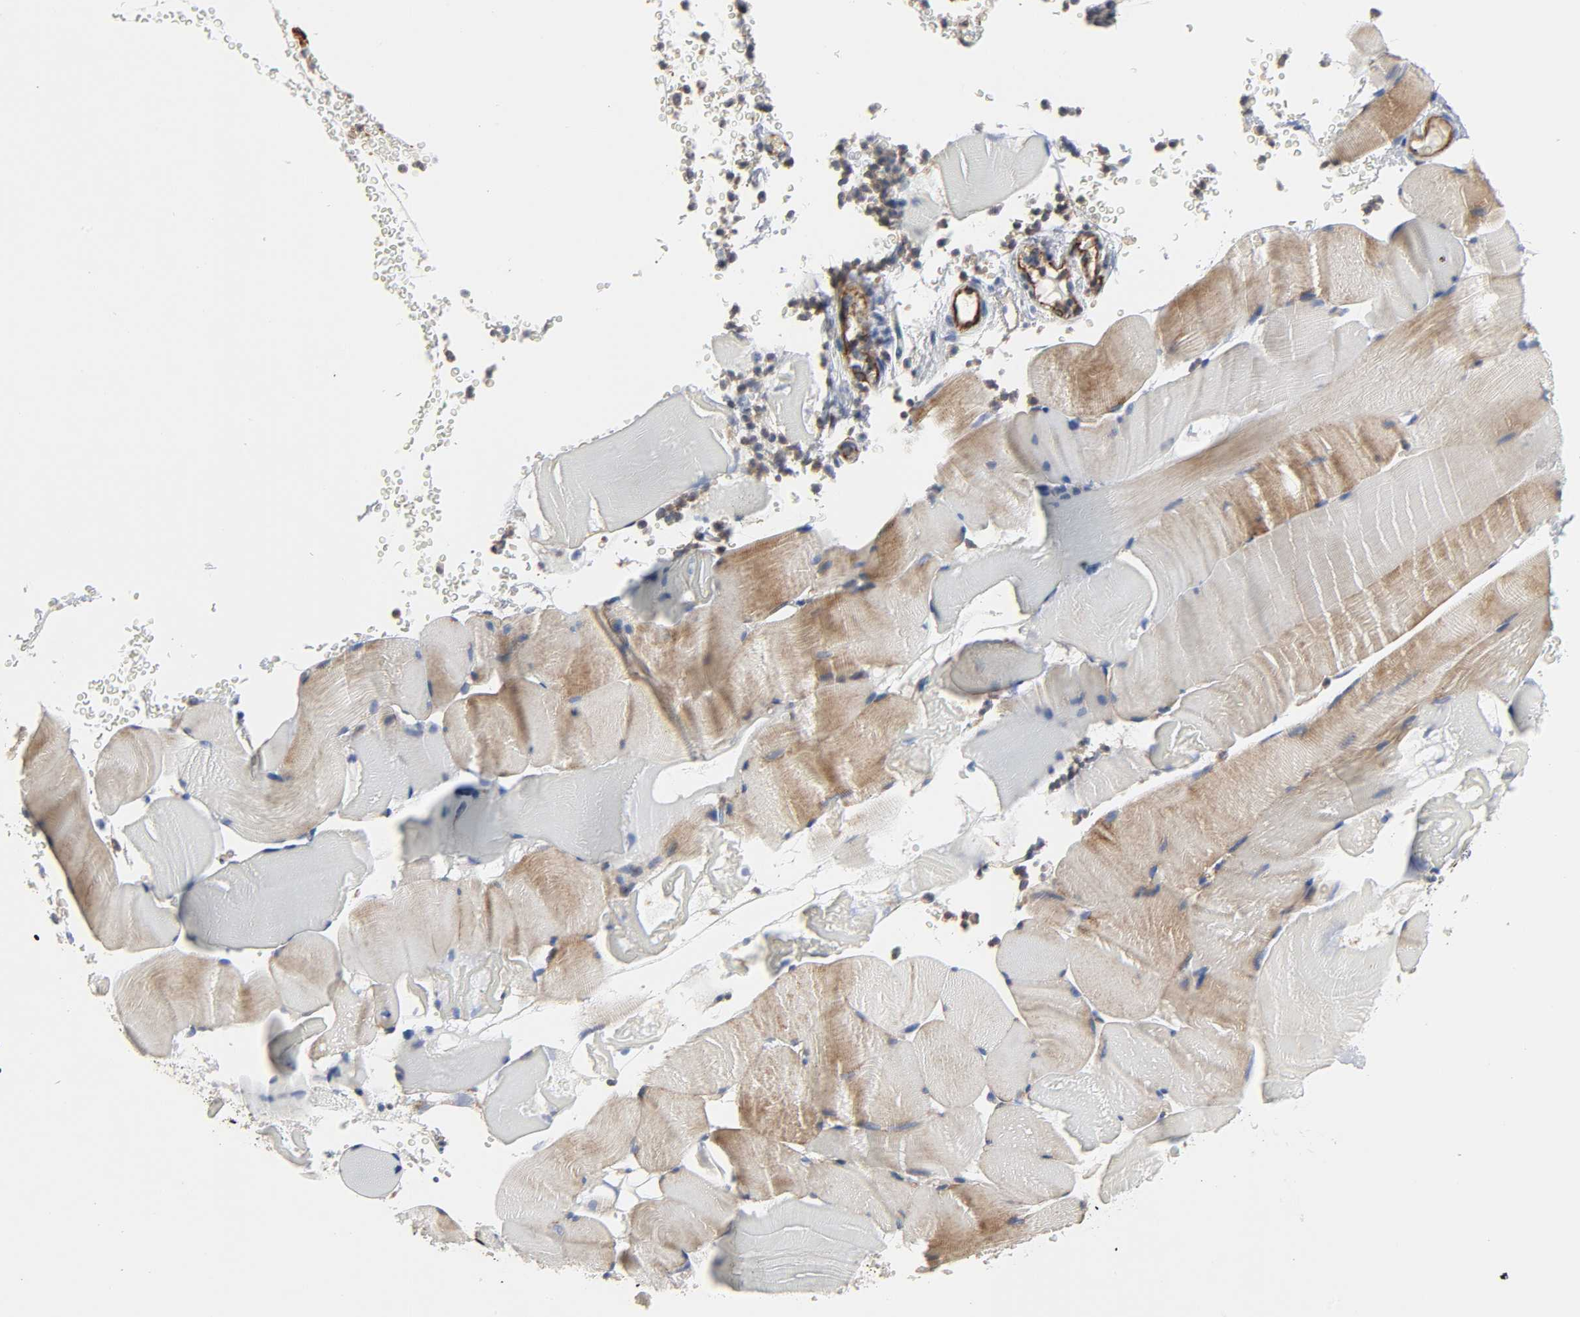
{"staining": {"intensity": "weak", "quantity": ">75%", "location": "cytoplasmic/membranous"}, "tissue": "skeletal muscle", "cell_type": "Myocytes", "image_type": "normal", "snomed": [{"axis": "morphology", "description": "Normal tissue, NOS"}, {"axis": "topography", "description": "Skeletal muscle"}], "caption": "A low amount of weak cytoplasmic/membranous staining is appreciated in approximately >75% of myocytes in normal skeletal muscle. The staining was performed using DAB (3,3'-diaminobenzidine) to visualize the protein expression in brown, while the nuclei were stained in blue with hematoxylin (Magnification: 20x).", "gene": "PECAM1", "patient": {"sex": "male", "age": 62}}